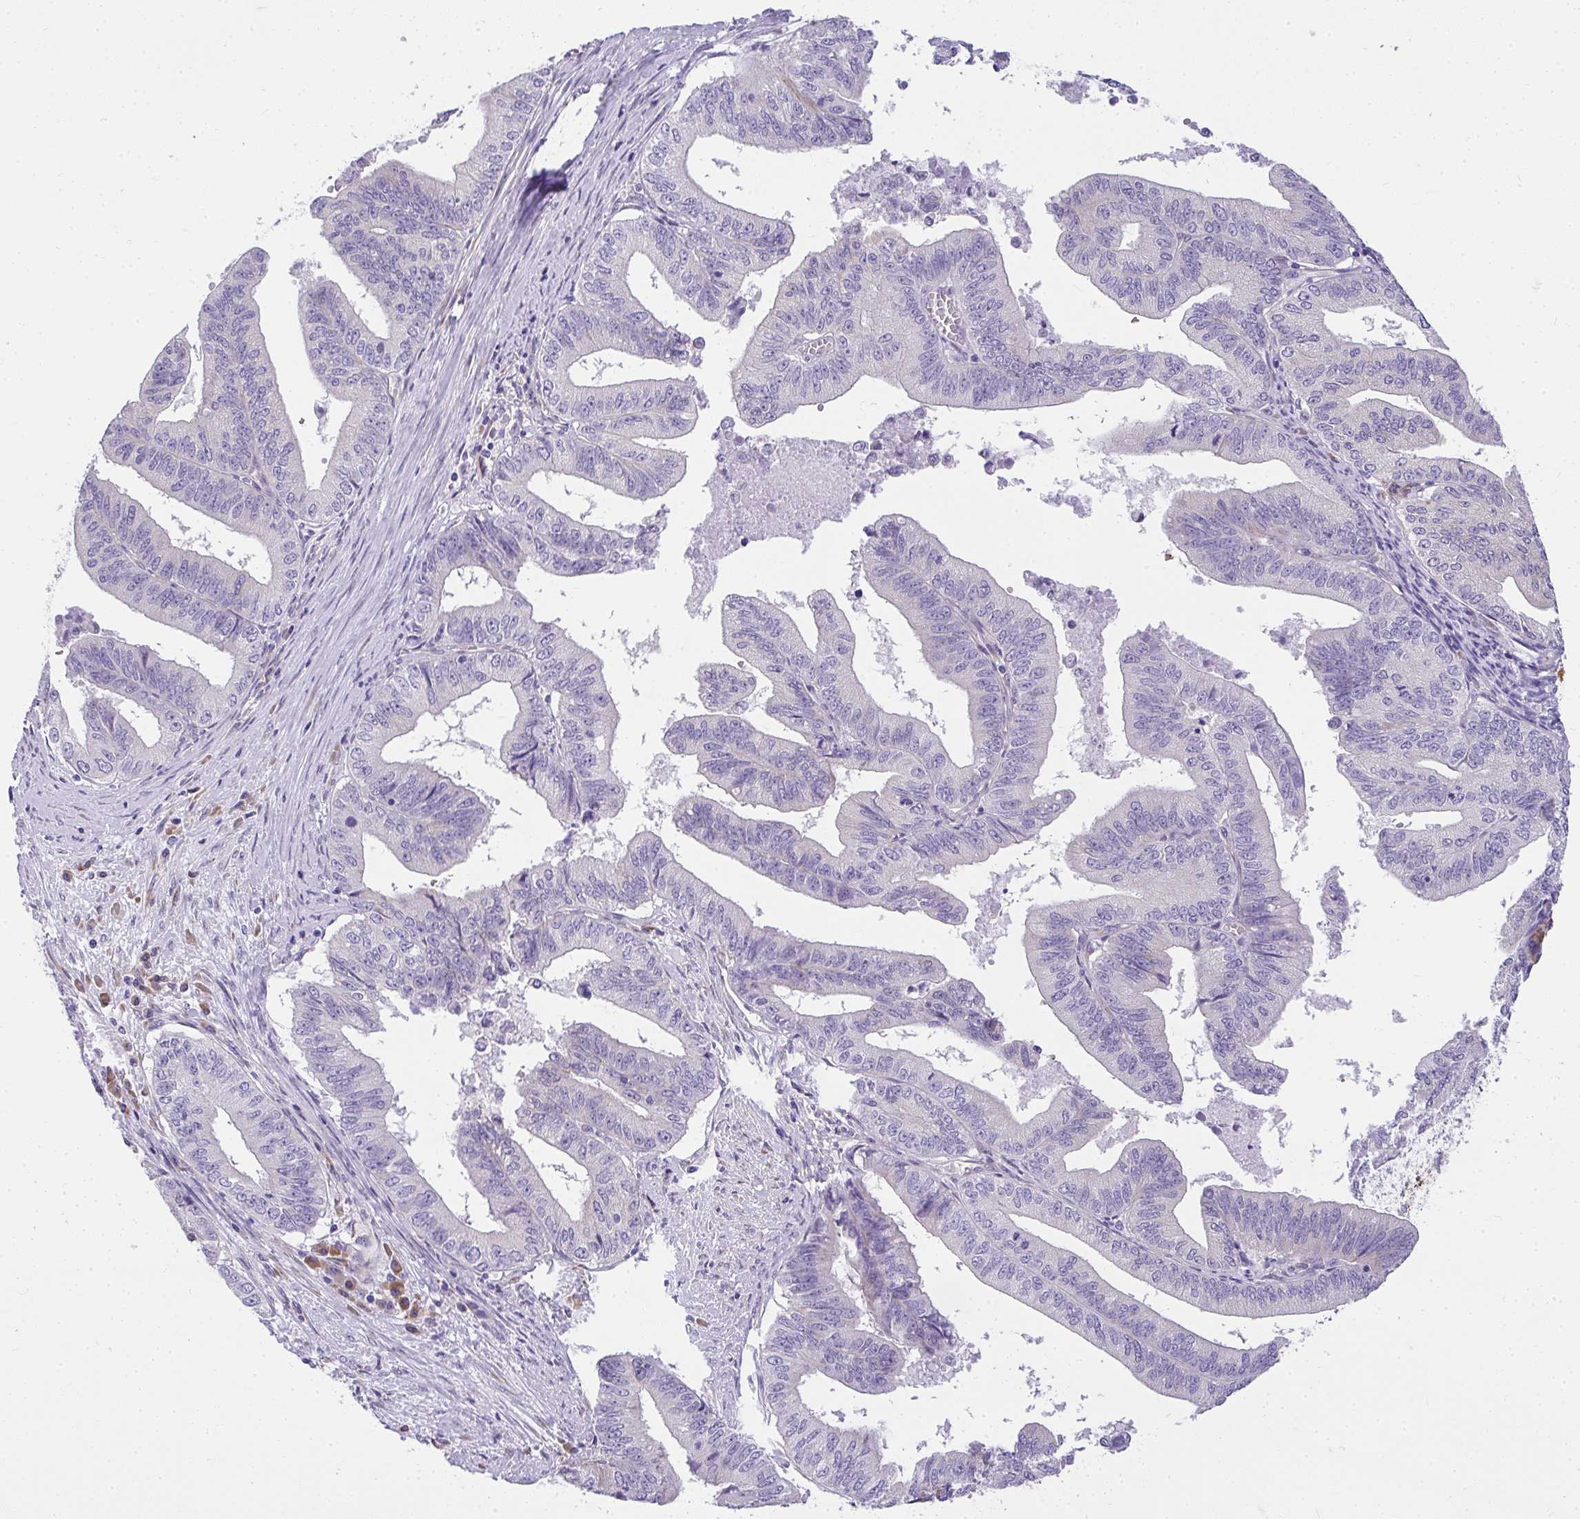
{"staining": {"intensity": "negative", "quantity": "none", "location": "none"}, "tissue": "endometrial cancer", "cell_type": "Tumor cells", "image_type": "cancer", "snomed": [{"axis": "morphology", "description": "Adenocarcinoma, NOS"}, {"axis": "topography", "description": "Endometrium"}], "caption": "Histopathology image shows no protein positivity in tumor cells of adenocarcinoma (endometrial) tissue.", "gene": "ADRA2C", "patient": {"sex": "female", "age": 65}}